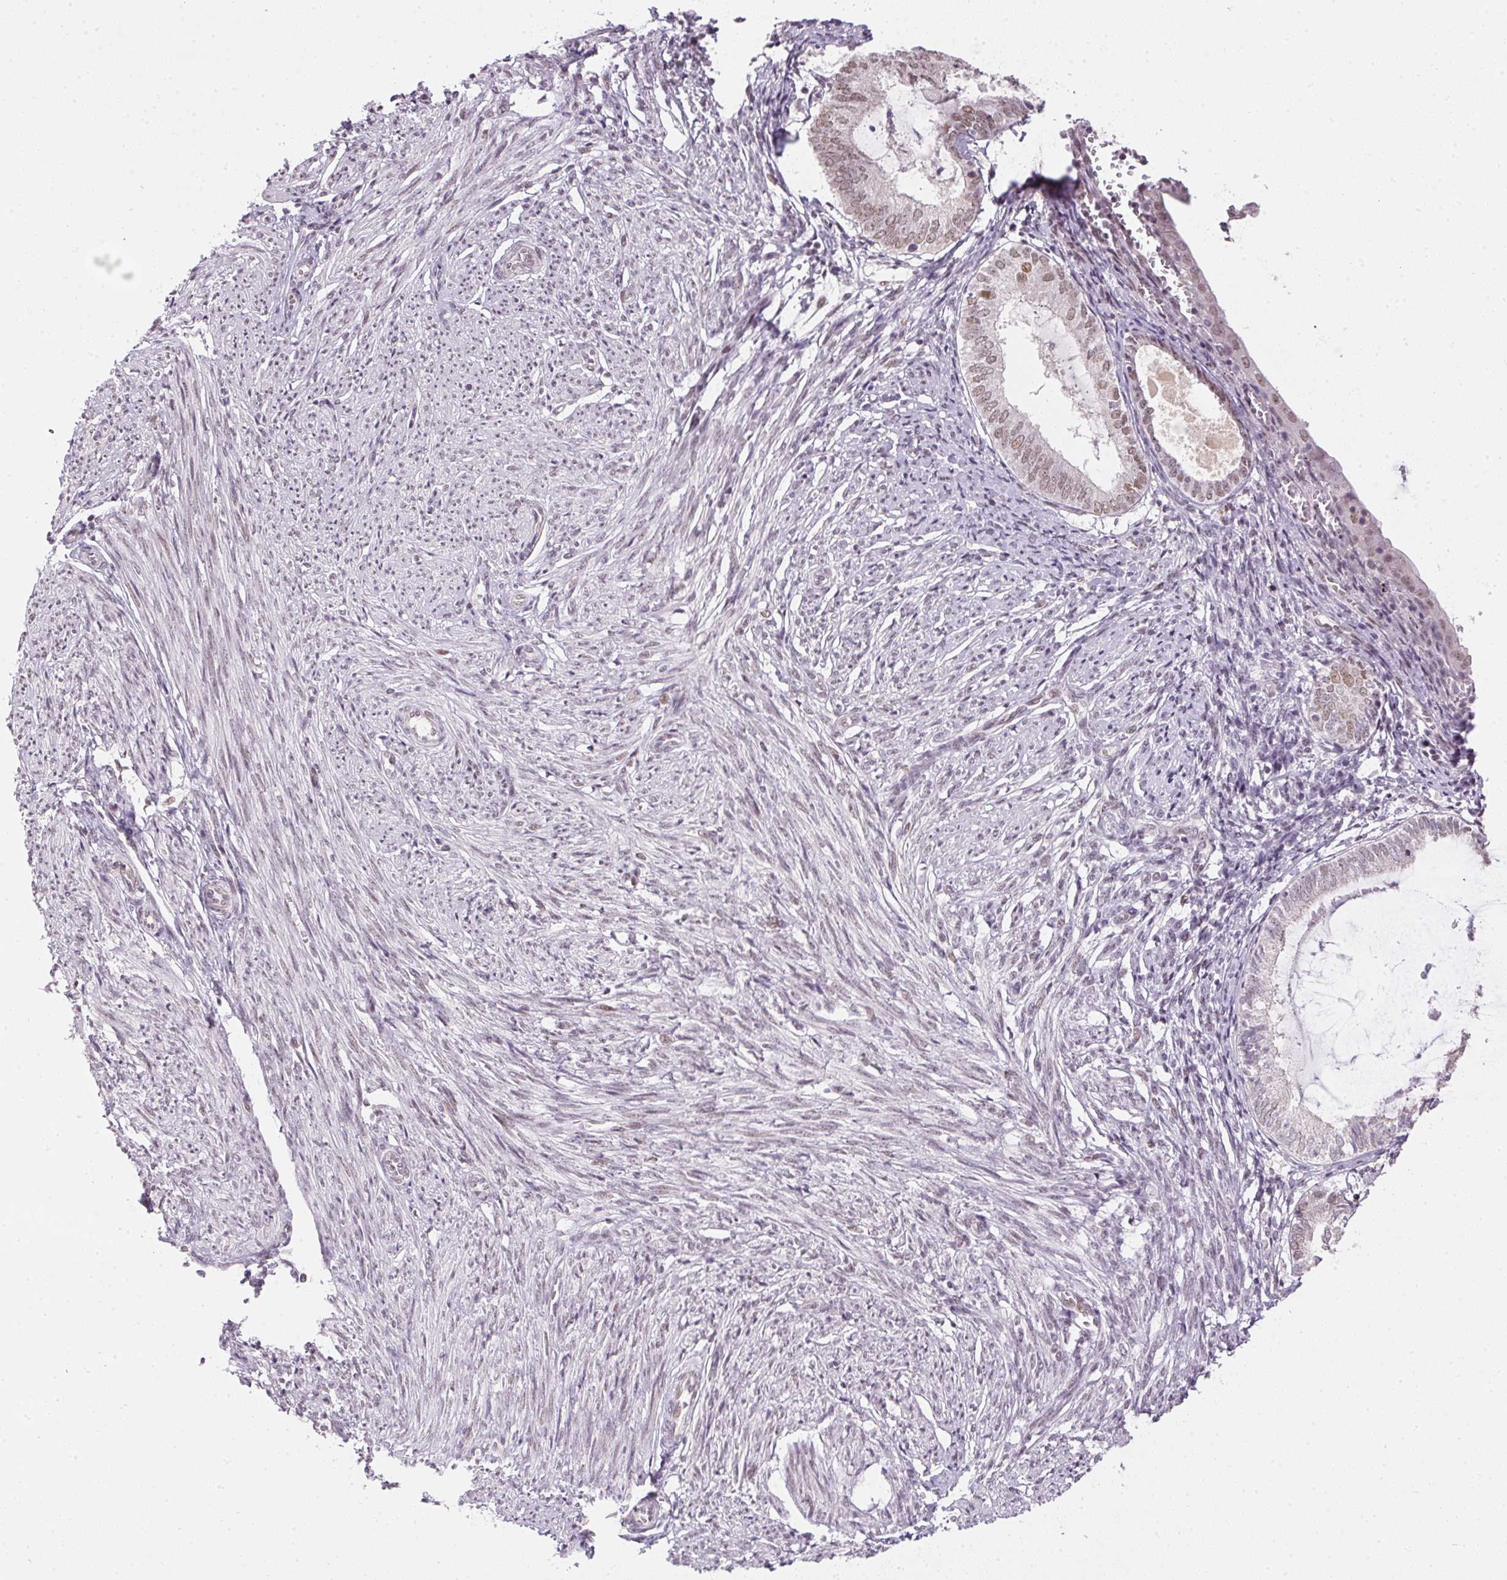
{"staining": {"intensity": "negative", "quantity": "none", "location": "none"}, "tissue": "endometrium", "cell_type": "Cells in endometrial stroma", "image_type": "normal", "snomed": [{"axis": "morphology", "description": "Normal tissue, NOS"}, {"axis": "topography", "description": "Endometrium"}], "caption": "Human endometrium stained for a protein using immunohistochemistry reveals no expression in cells in endometrial stroma.", "gene": "KDM4D", "patient": {"sex": "female", "age": 50}}